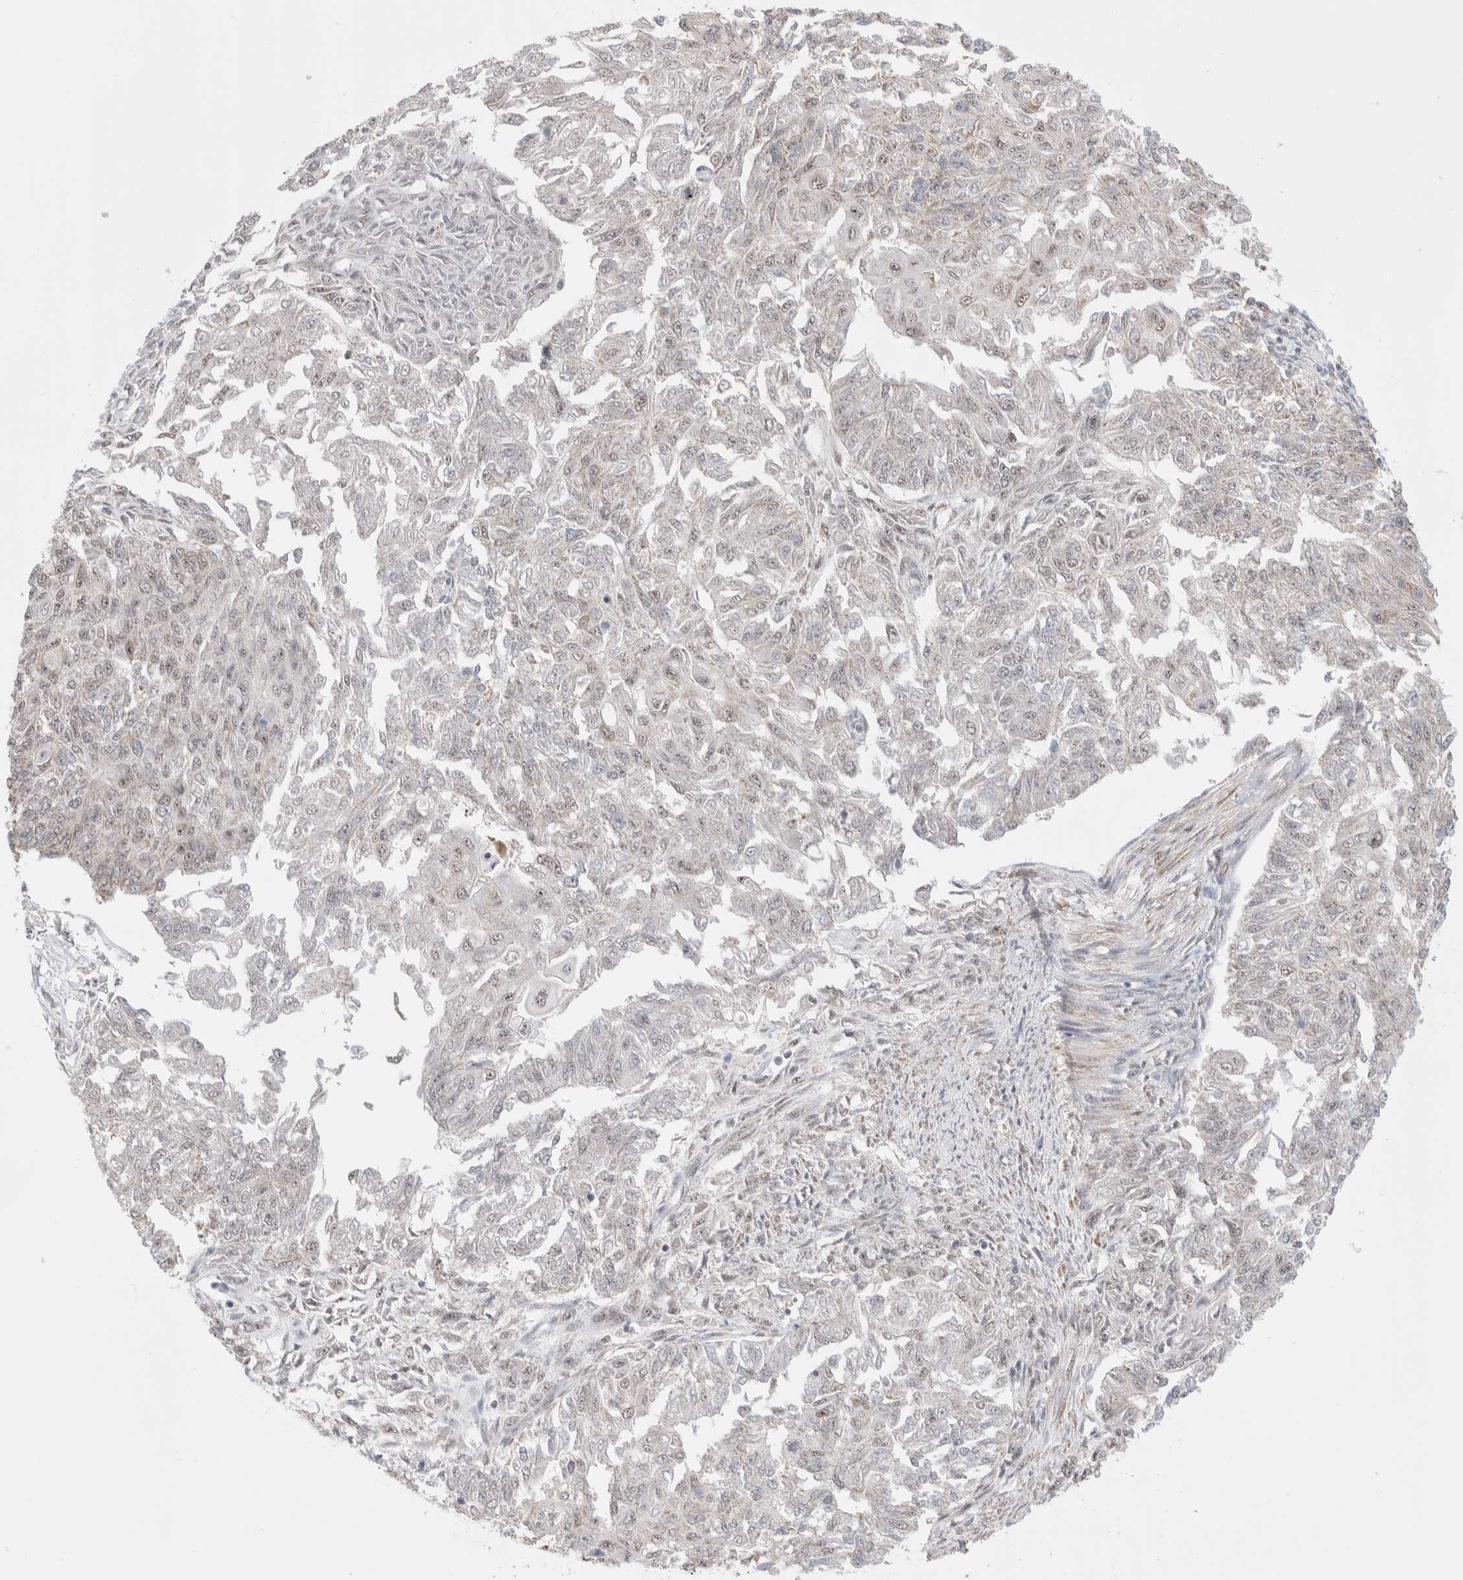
{"staining": {"intensity": "weak", "quantity": "25%-75%", "location": "nuclear"}, "tissue": "endometrial cancer", "cell_type": "Tumor cells", "image_type": "cancer", "snomed": [{"axis": "morphology", "description": "Adenocarcinoma, NOS"}, {"axis": "topography", "description": "Endometrium"}], "caption": "Immunohistochemical staining of endometrial cancer (adenocarcinoma) shows weak nuclear protein staining in about 25%-75% of tumor cells.", "gene": "ZNF695", "patient": {"sex": "female", "age": 32}}